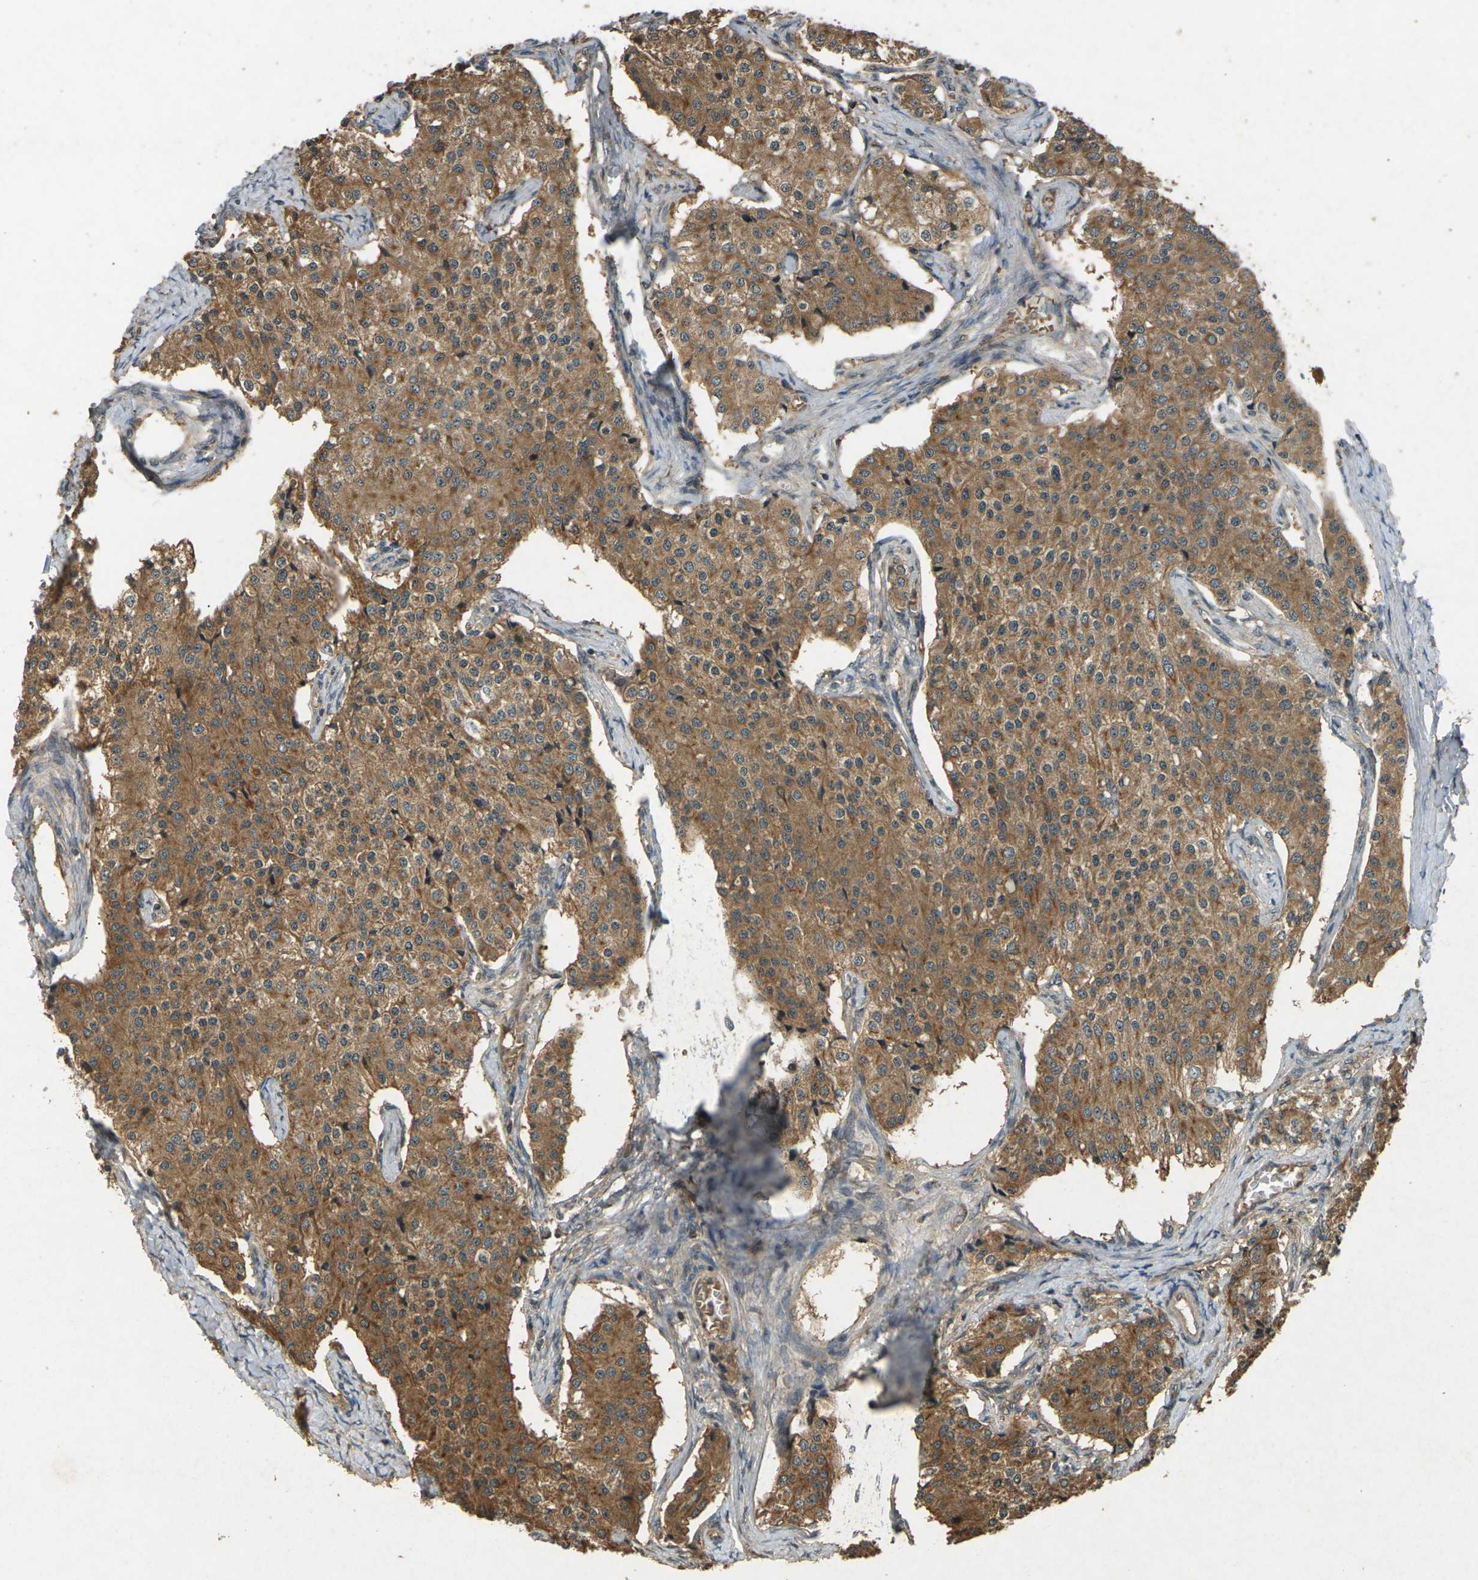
{"staining": {"intensity": "moderate", "quantity": ">75%", "location": "cytoplasmic/membranous"}, "tissue": "carcinoid", "cell_type": "Tumor cells", "image_type": "cancer", "snomed": [{"axis": "morphology", "description": "Carcinoid, malignant, NOS"}, {"axis": "topography", "description": "Colon"}], "caption": "Protein expression analysis of carcinoid (malignant) shows moderate cytoplasmic/membranous positivity in approximately >75% of tumor cells.", "gene": "TAP1", "patient": {"sex": "female", "age": 52}}